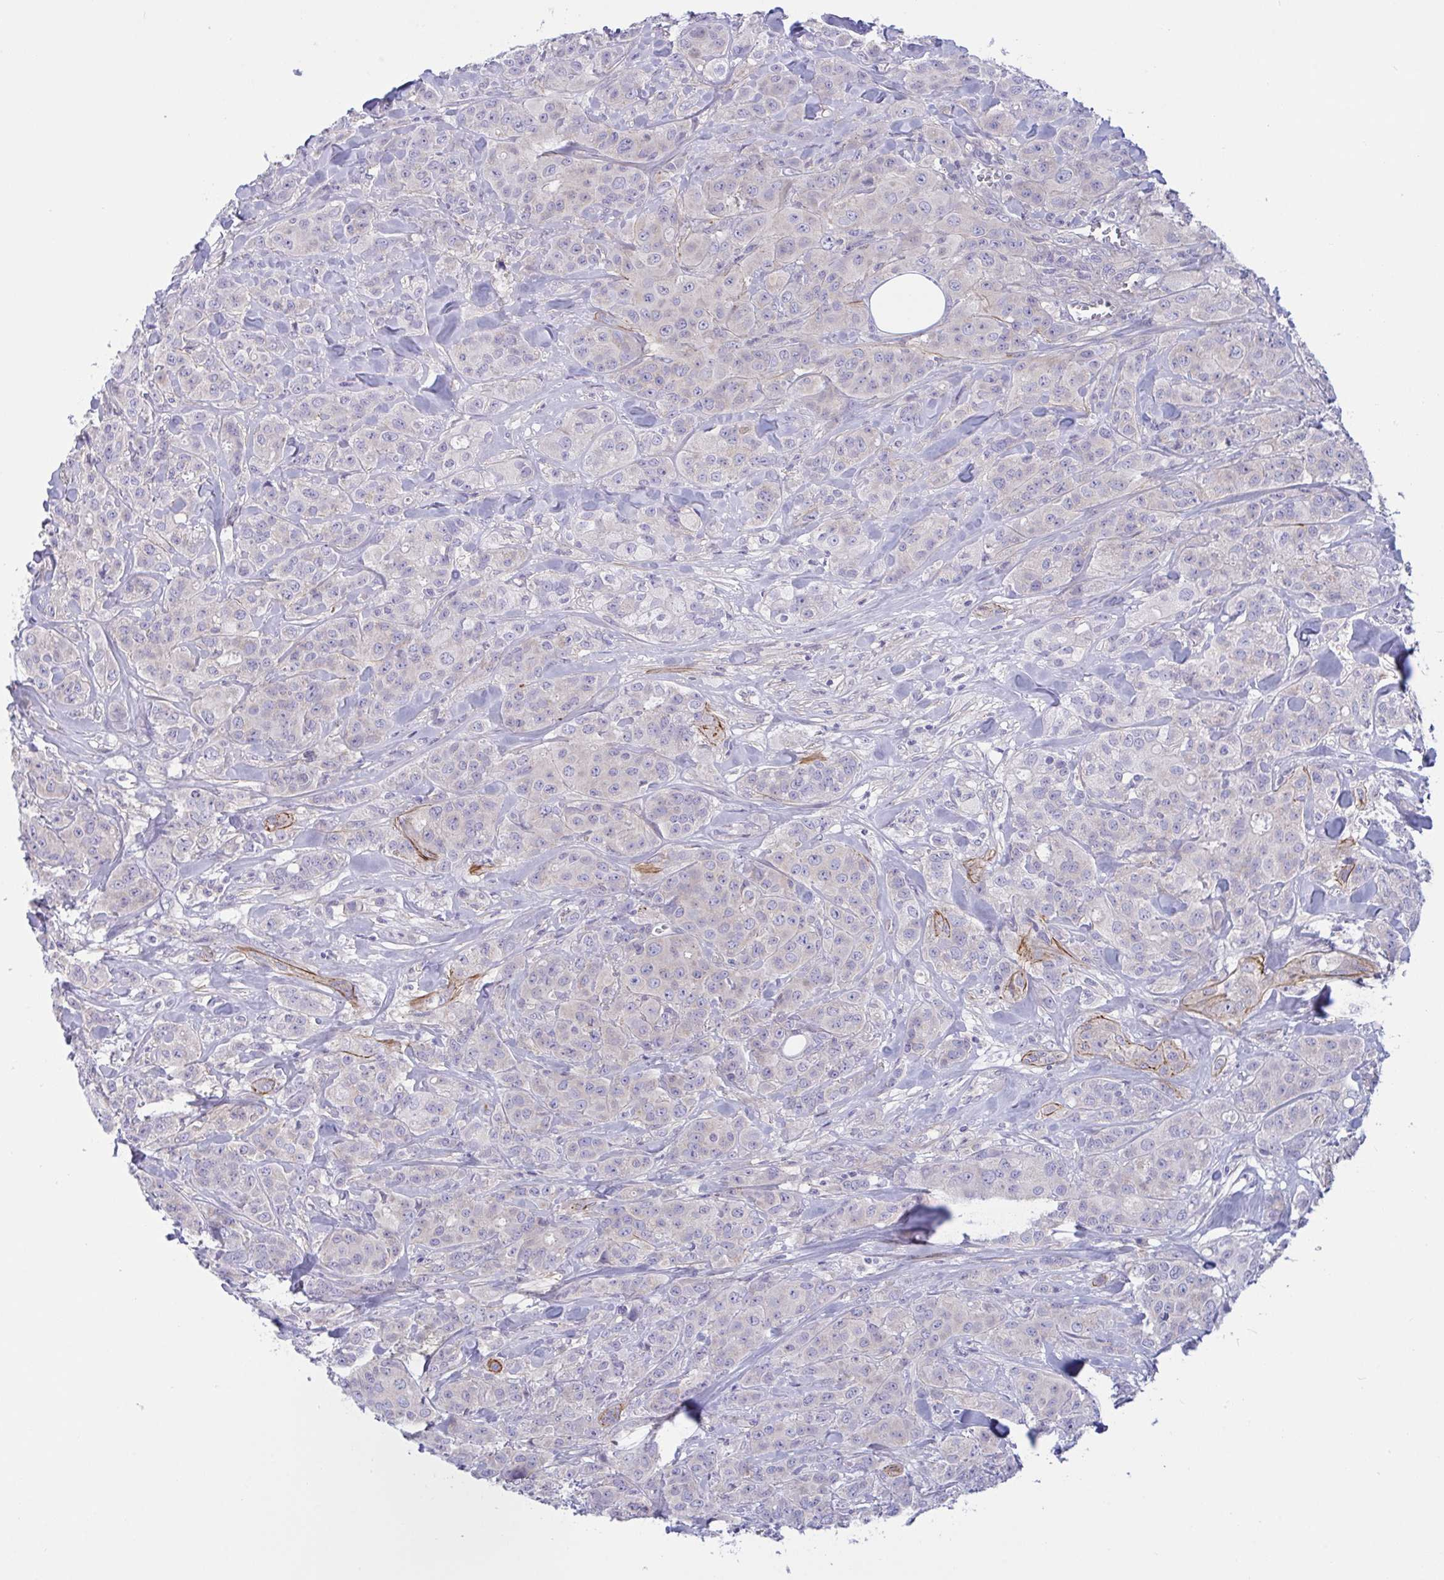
{"staining": {"intensity": "negative", "quantity": "none", "location": "none"}, "tissue": "breast cancer", "cell_type": "Tumor cells", "image_type": "cancer", "snomed": [{"axis": "morphology", "description": "Normal tissue, NOS"}, {"axis": "morphology", "description": "Duct carcinoma"}, {"axis": "topography", "description": "Breast"}], "caption": "Immunohistochemistry (IHC) histopathology image of breast cancer (invasive ductal carcinoma) stained for a protein (brown), which demonstrates no expression in tumor cells.", "gene": "OXLD1", "patient": {"sex": "female", "age": 43}}